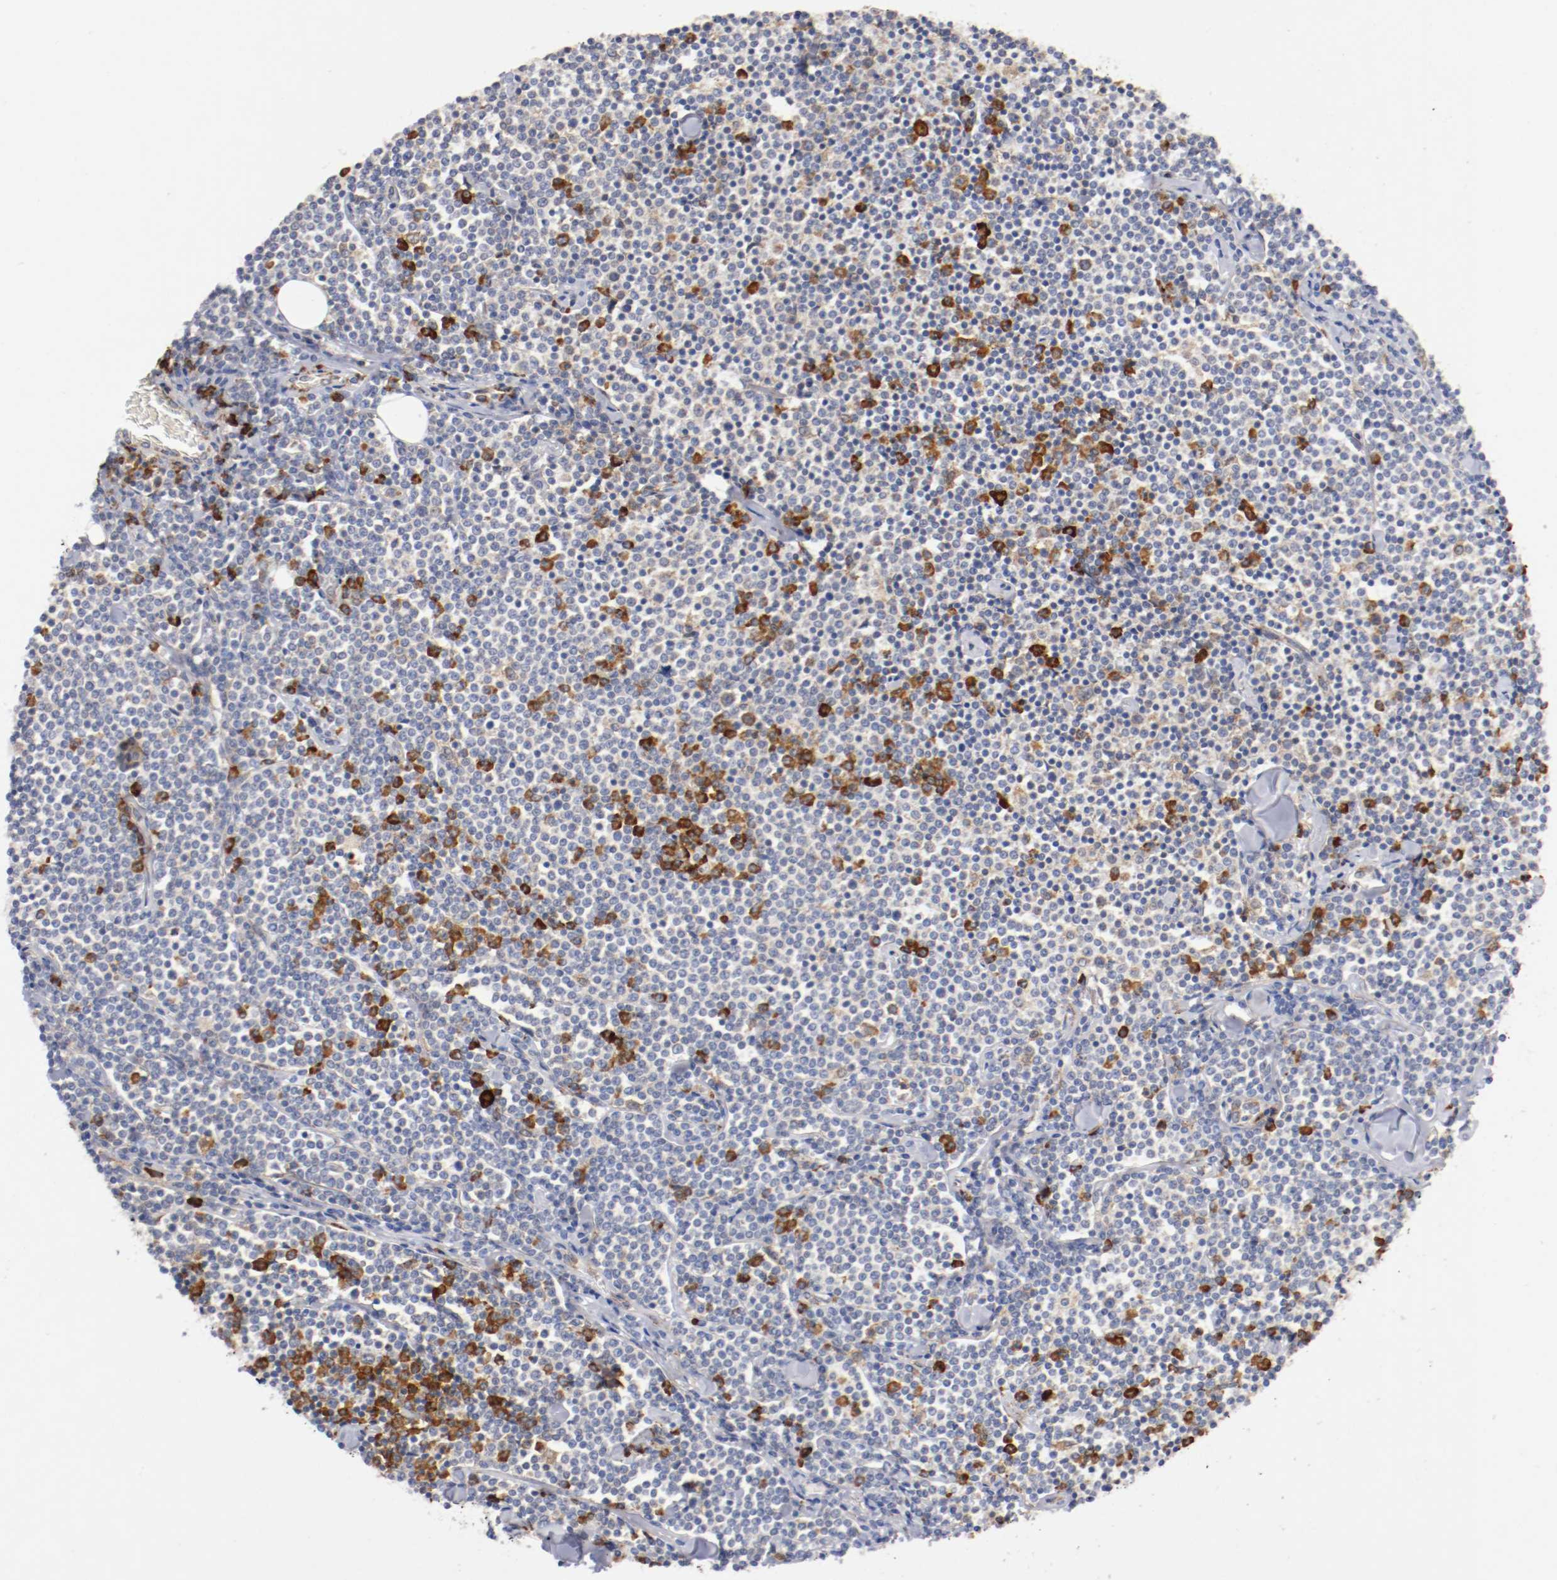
{"staining": {"intensity": "strong", "quantity": "25%-75%", "location": "cytoplasmic/membranous"}, "tissue": "lymphoma", "cell_type": "Tumor cells", "image_type": "cancer", "snomed": [{"axis": "morphology", "description": "Malignant lymphoma, non-Hodgkin's type, Low grade"}, {"axis": "topography", "description": "Soft tissue"}], "caption": "Immunohistochemical staining of malignant lymphoma, non-Hodgkin's type (low-grade) shows high levels of strong cytoplasmic/membranous positivity in about 25%-75% of tumor cells.", "gene": "TRAF2", "patient": {"sex": "male", "age": 92}}